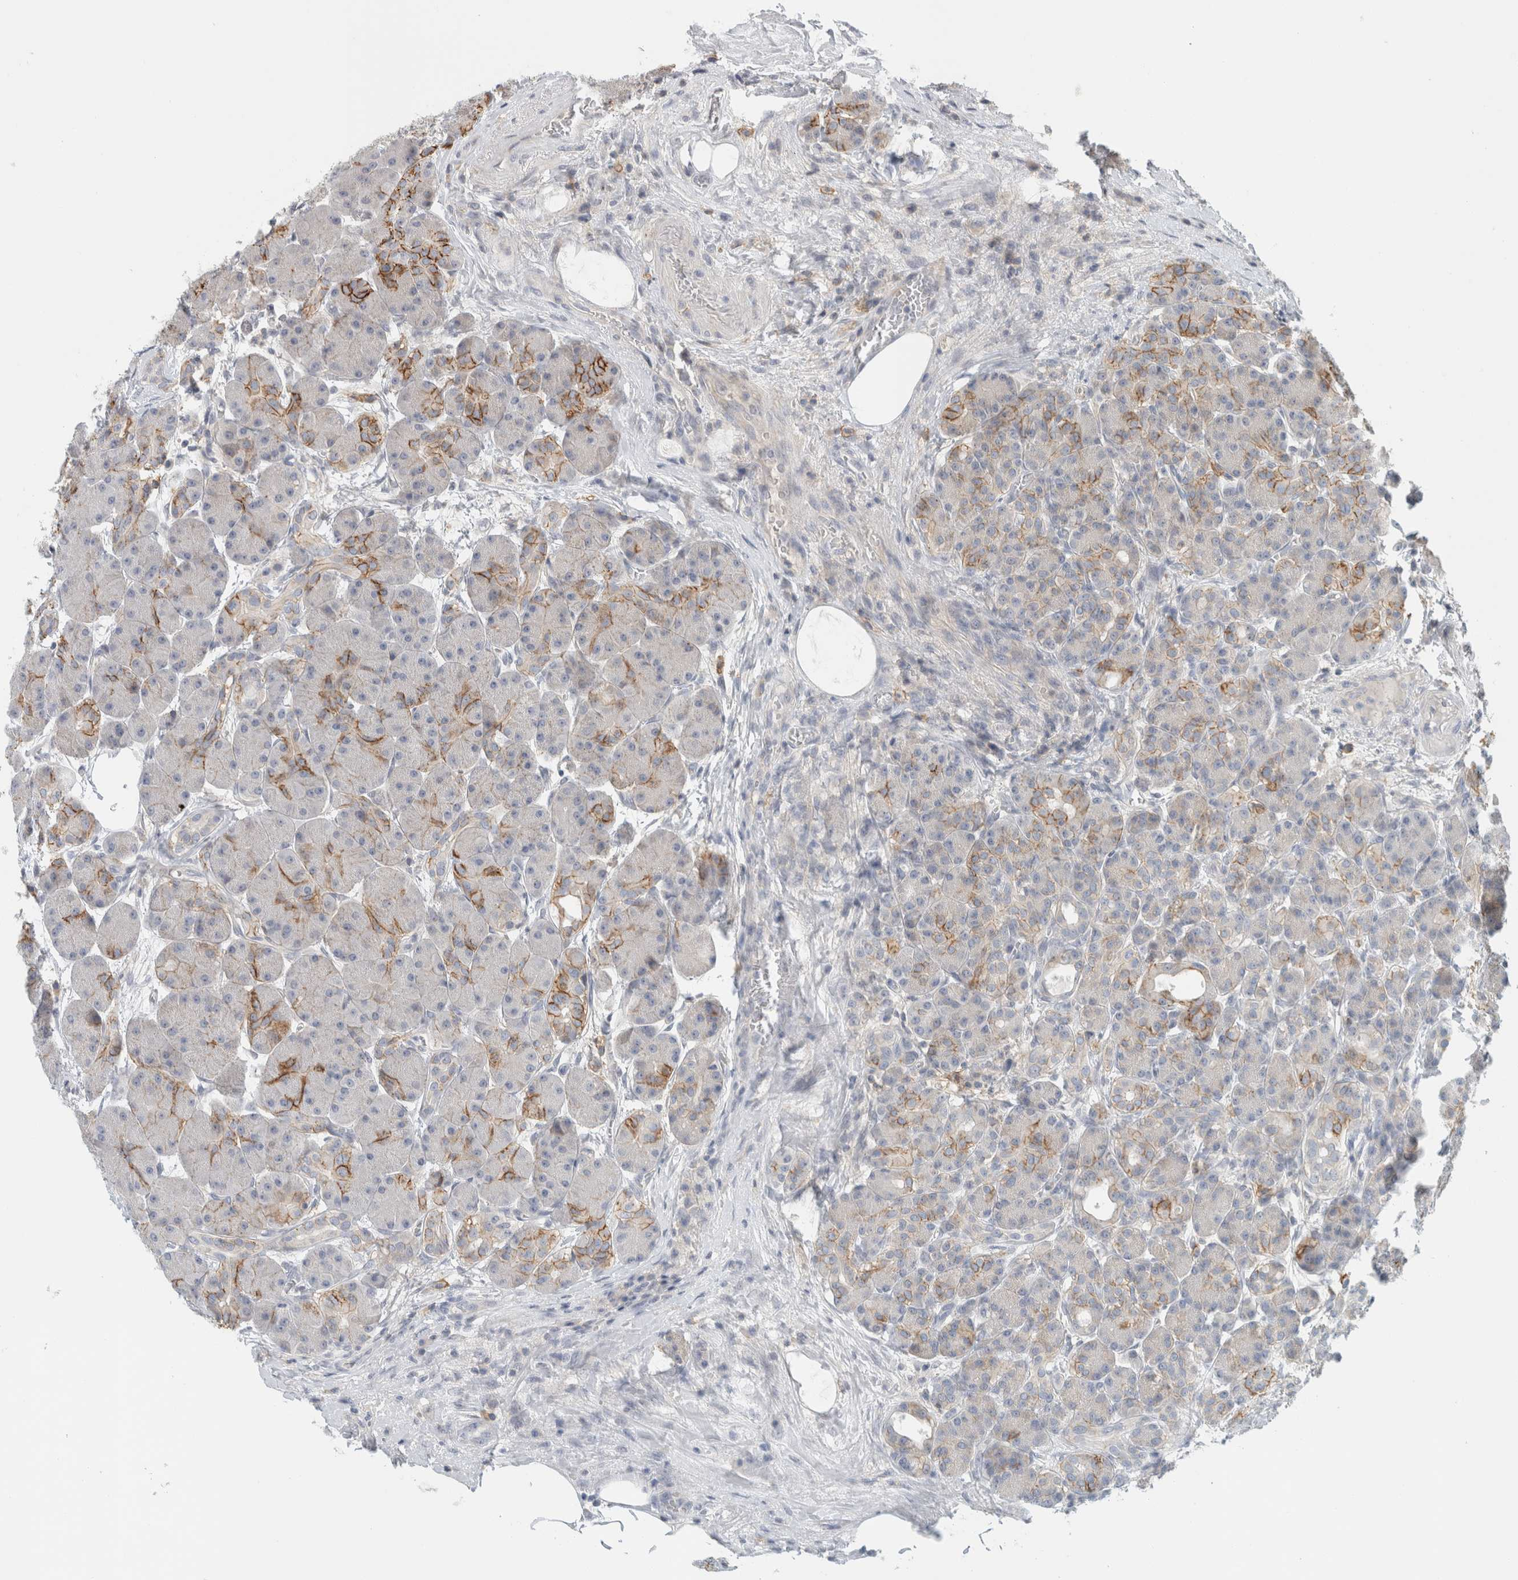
{"staining": {"intensity": "moderate", "quantity": "<25%", "location": "cytoplasmic/membranous"}, "tissue": "pancreas", "cell_type": "Exocrine glandular cells", "image_type": "normal", "snomed": [{"axis": "morphology", "description": "Normal tissue, NOS"}, {"axis": "topography", "description": "Pancreas"}], "caption": "Pancreas stained with immunohistochemistry (IHC) displays moderate cytoplasmic/membranous expression in approximately <25% of exocrine glandular cells. (brown staining indicates protein expression, while blue staining denotes nuclei).", "gene": "ERCC6L2", "patient": {"sex": "male", "age": 63}}